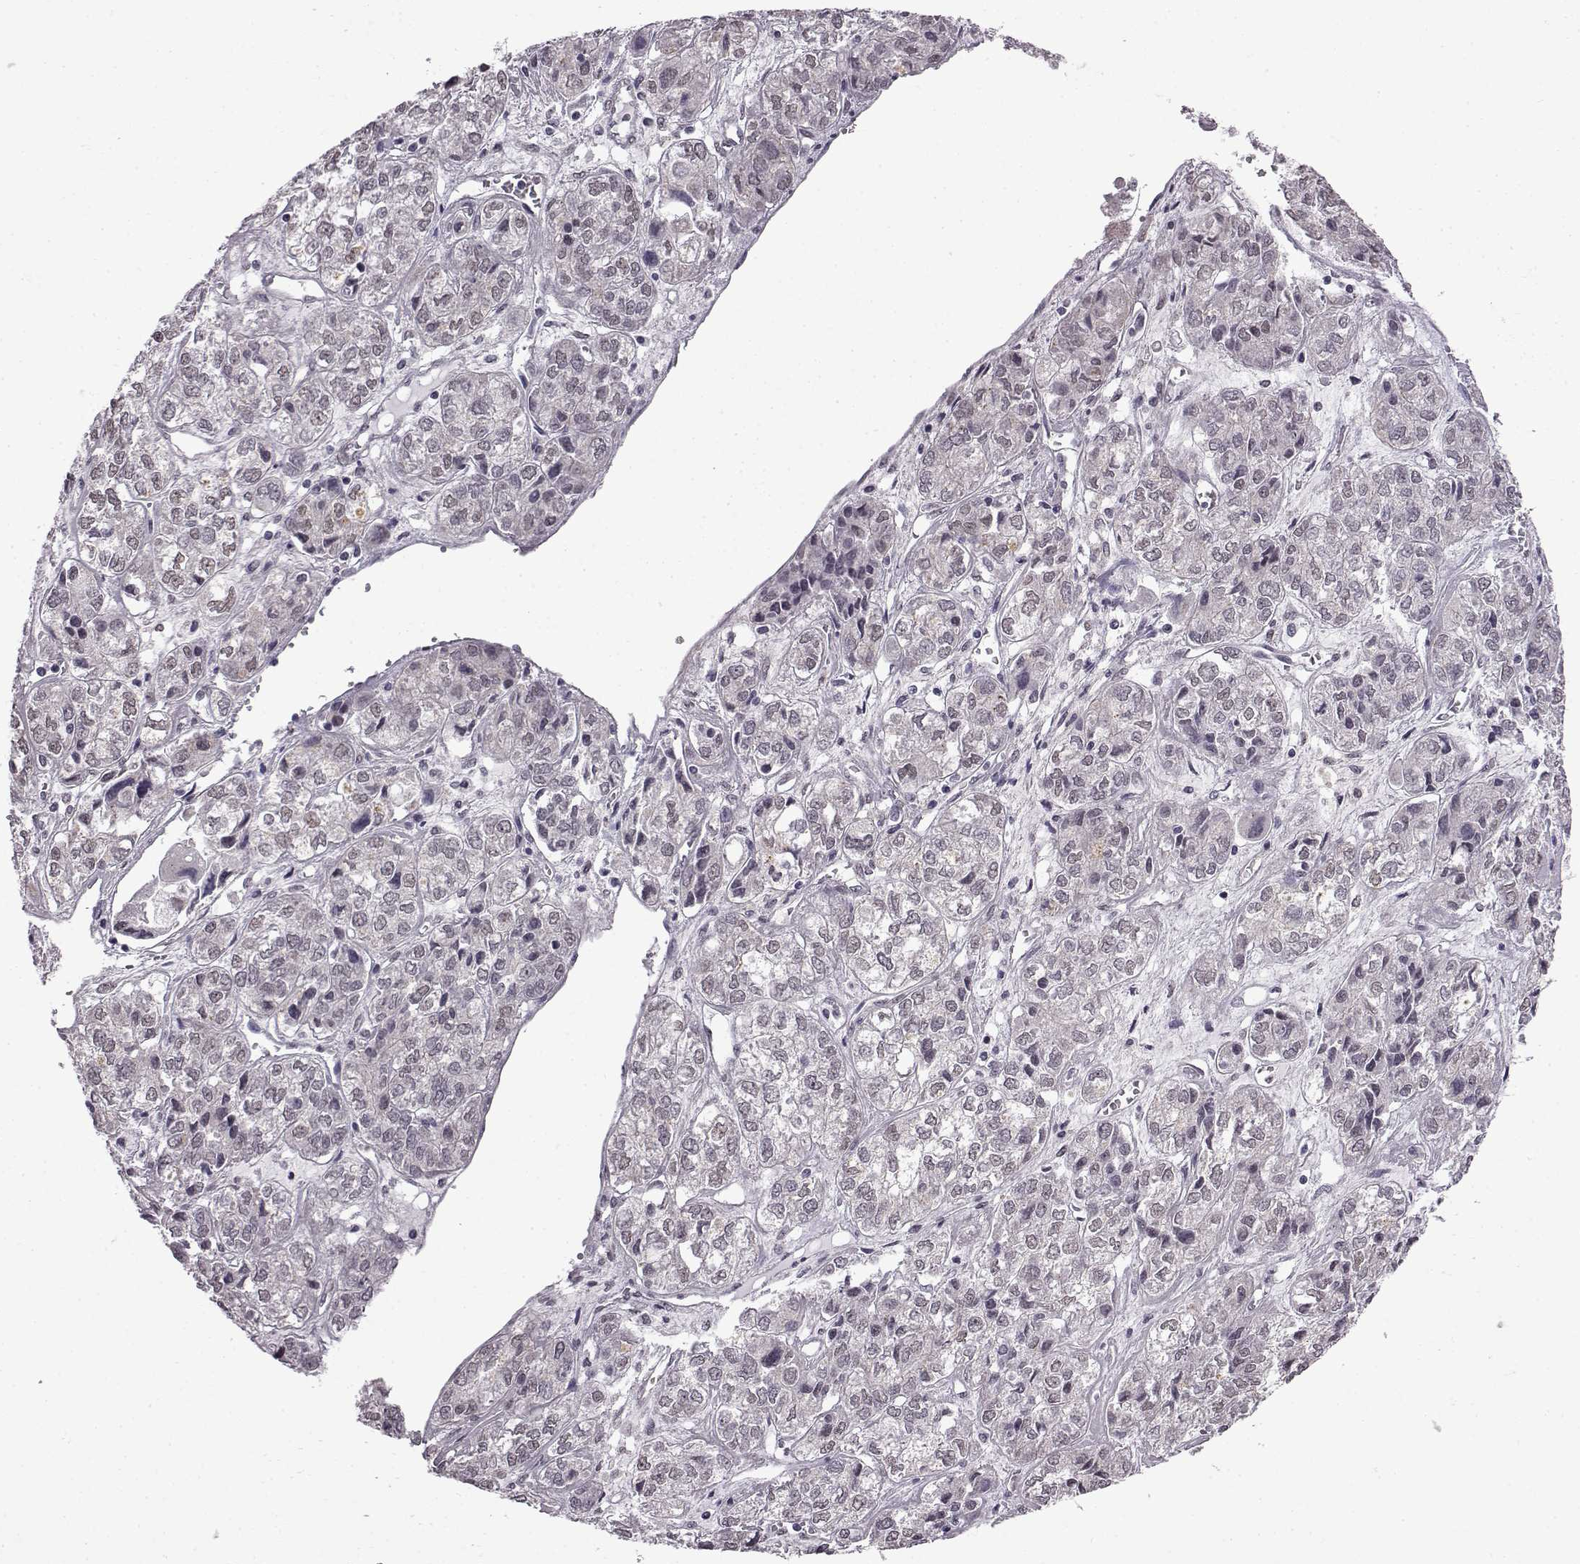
{"staining": {"intensity": "negative", "quantity": "none", "location": "none"}, "tissue": "ovarian cancer", "cell_type": "Tumor cells", "image_type": "cancer", "snomed": [{"axis": "morphology", "description": "Carcinoma, endometroid"}, {"axis": "topography", "description": "Ovary"}], "caption": "DAB (3,3'-diaminobenzidine) immunohistochemical staining of ovarian cancer shows no significant staining in tumor cells.", "gene": "SYNPO2", "patient": {"sex": "female", "age": 64}}